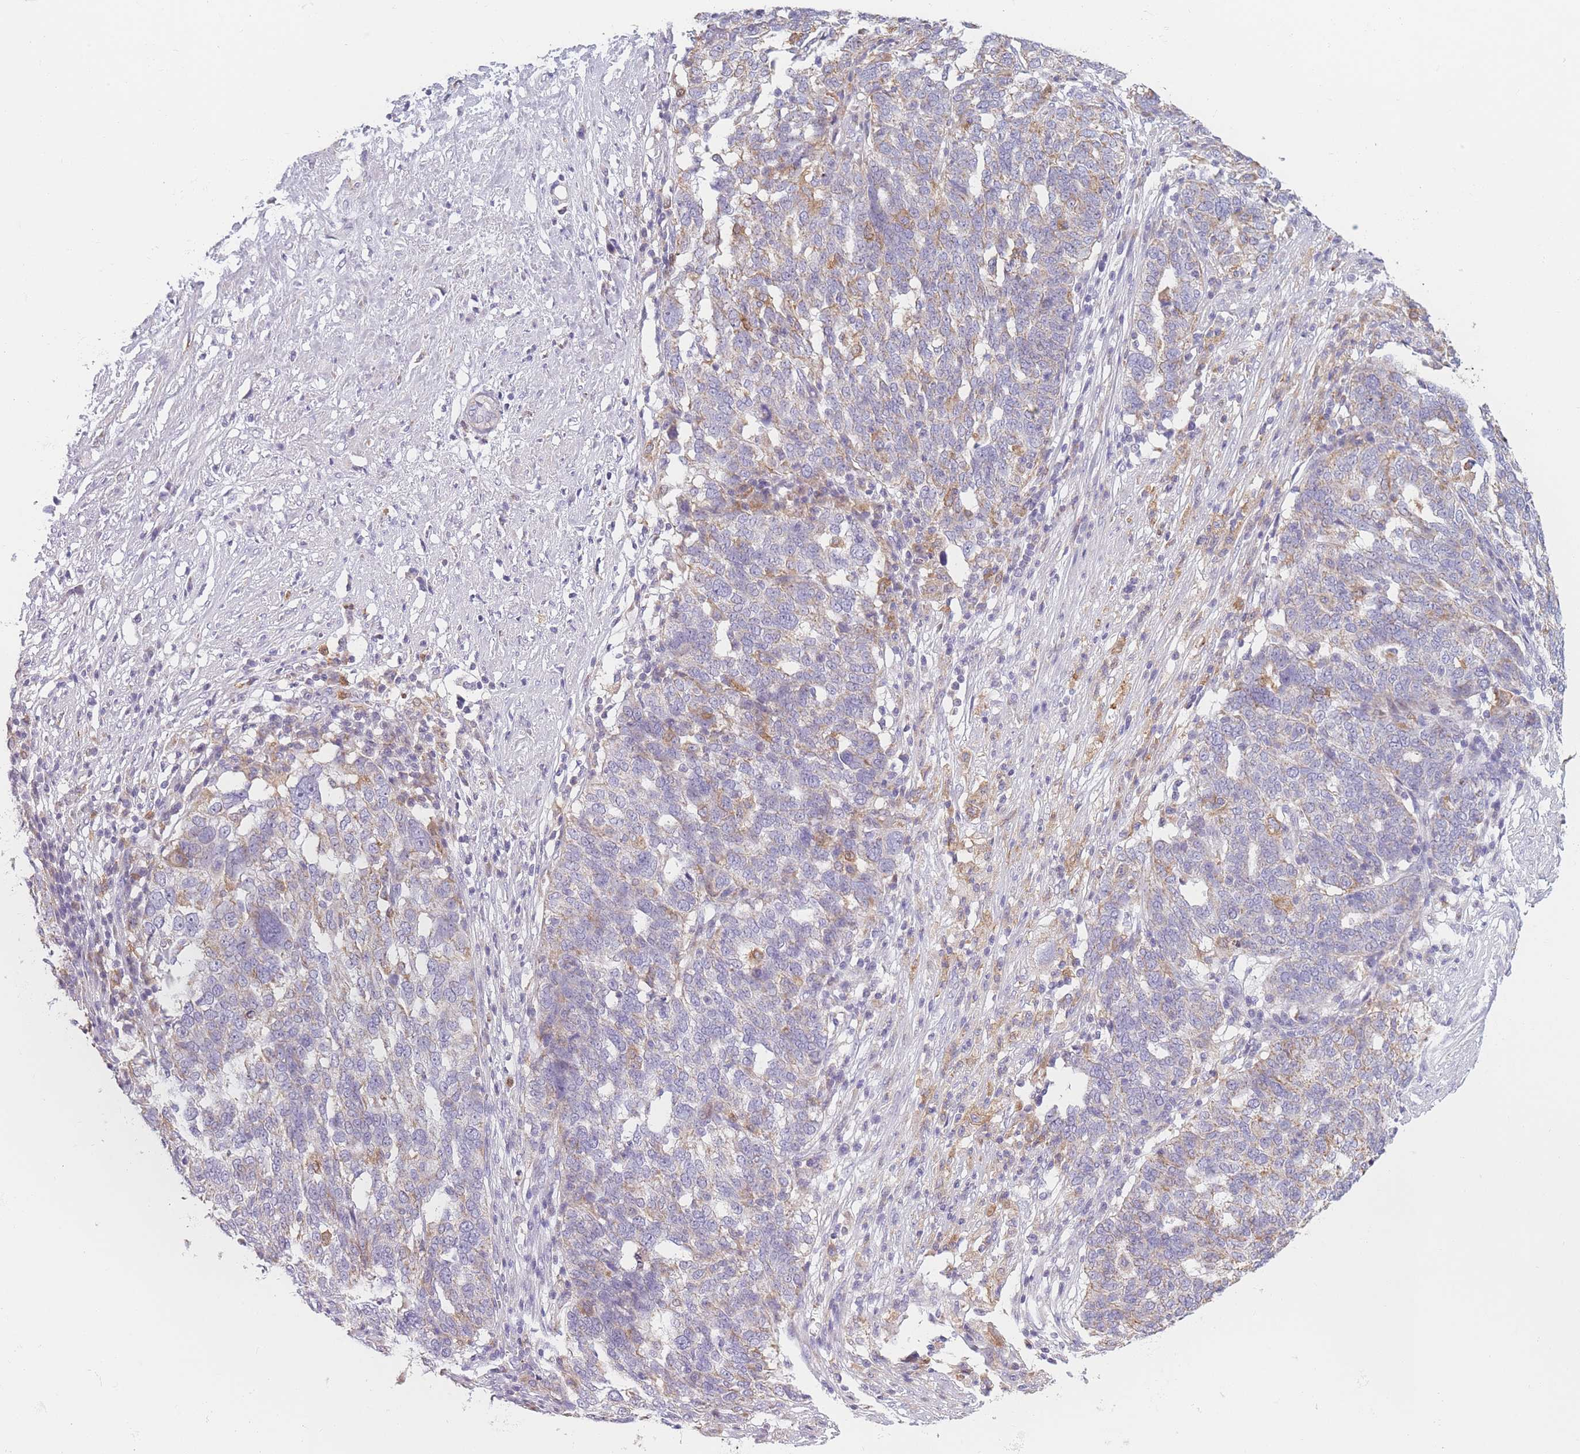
{"staining": {"intensity": "weak", "quantity": "25%-75%", "location": "cytoplasmic/membranous"}, "tissue": "ovarian cancer", "cell_type": "Tumor cells", "image_type": "cancer", "snomed": [{"axis": "morphology", "description": "Cystadenocarcinoma, serous, NOS"}, {"axis": "topography", "description": "Ovary"}], "caption": "DAB (3,3'-diaminobenzidine) immunohistochemical staining of ovarian cancer exhibits weak cytoplasmic/membranous protein expression in about 25%-75% of tumor cells.", "gene": "PRAM1", "patient": {"sex": "female", "age": 59}}